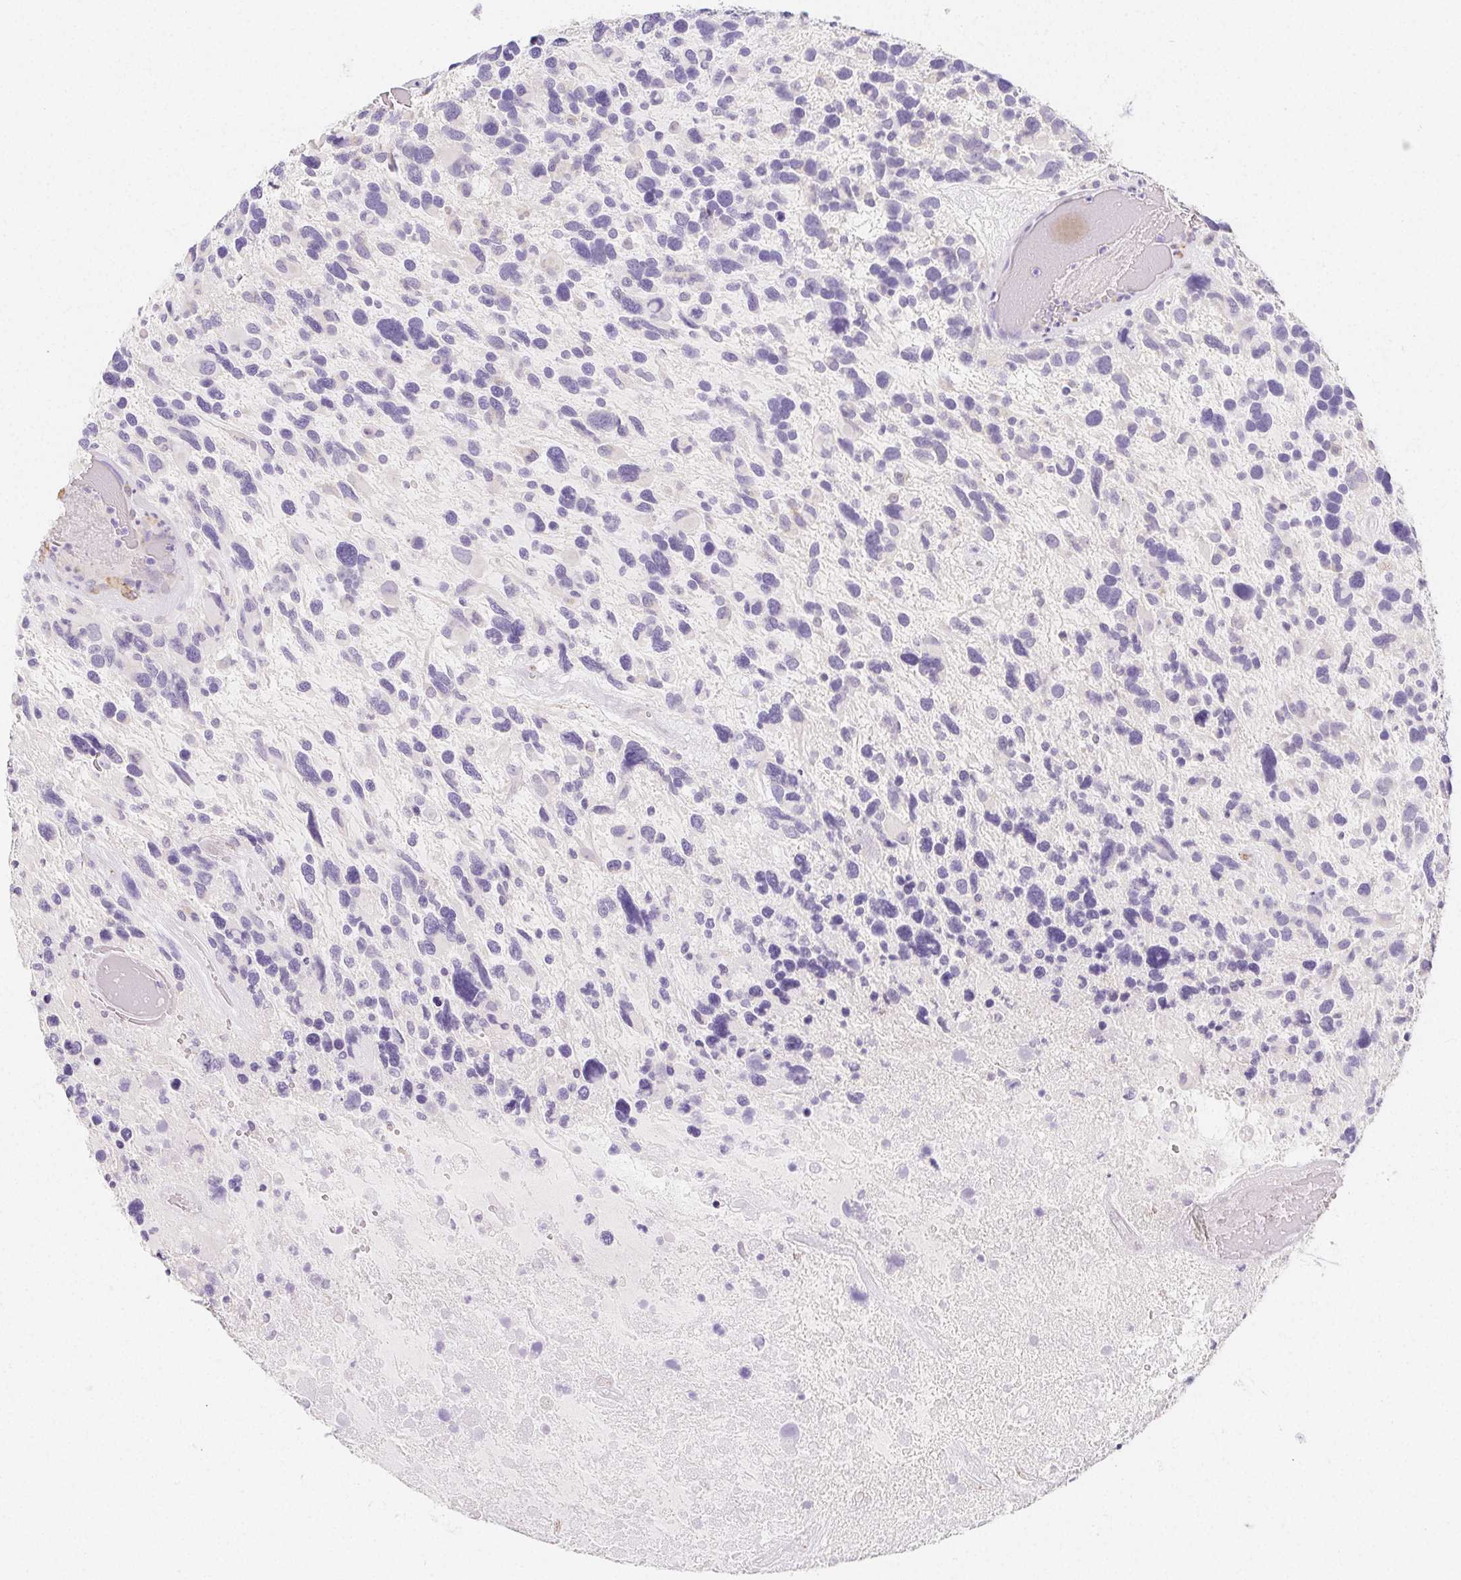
{"staining": {"intensity": "negative", "quantity": "none", "location": "none"}, "tissue": "glioma", "cell_type": "Tumor cells", "image_type": "cancer", "snomed": [{"axis": "morphology", "description": "Glioma, malignant, High grade"}, {"axis": "topography", "description": "Brain"}], "caption": "Immunohistochemistry image of human glioma stained for a protein (brown), which exhibits no positivity in tumor cells.", "gene": "HRC", "patient": {"sex": "male", "age": 49}}